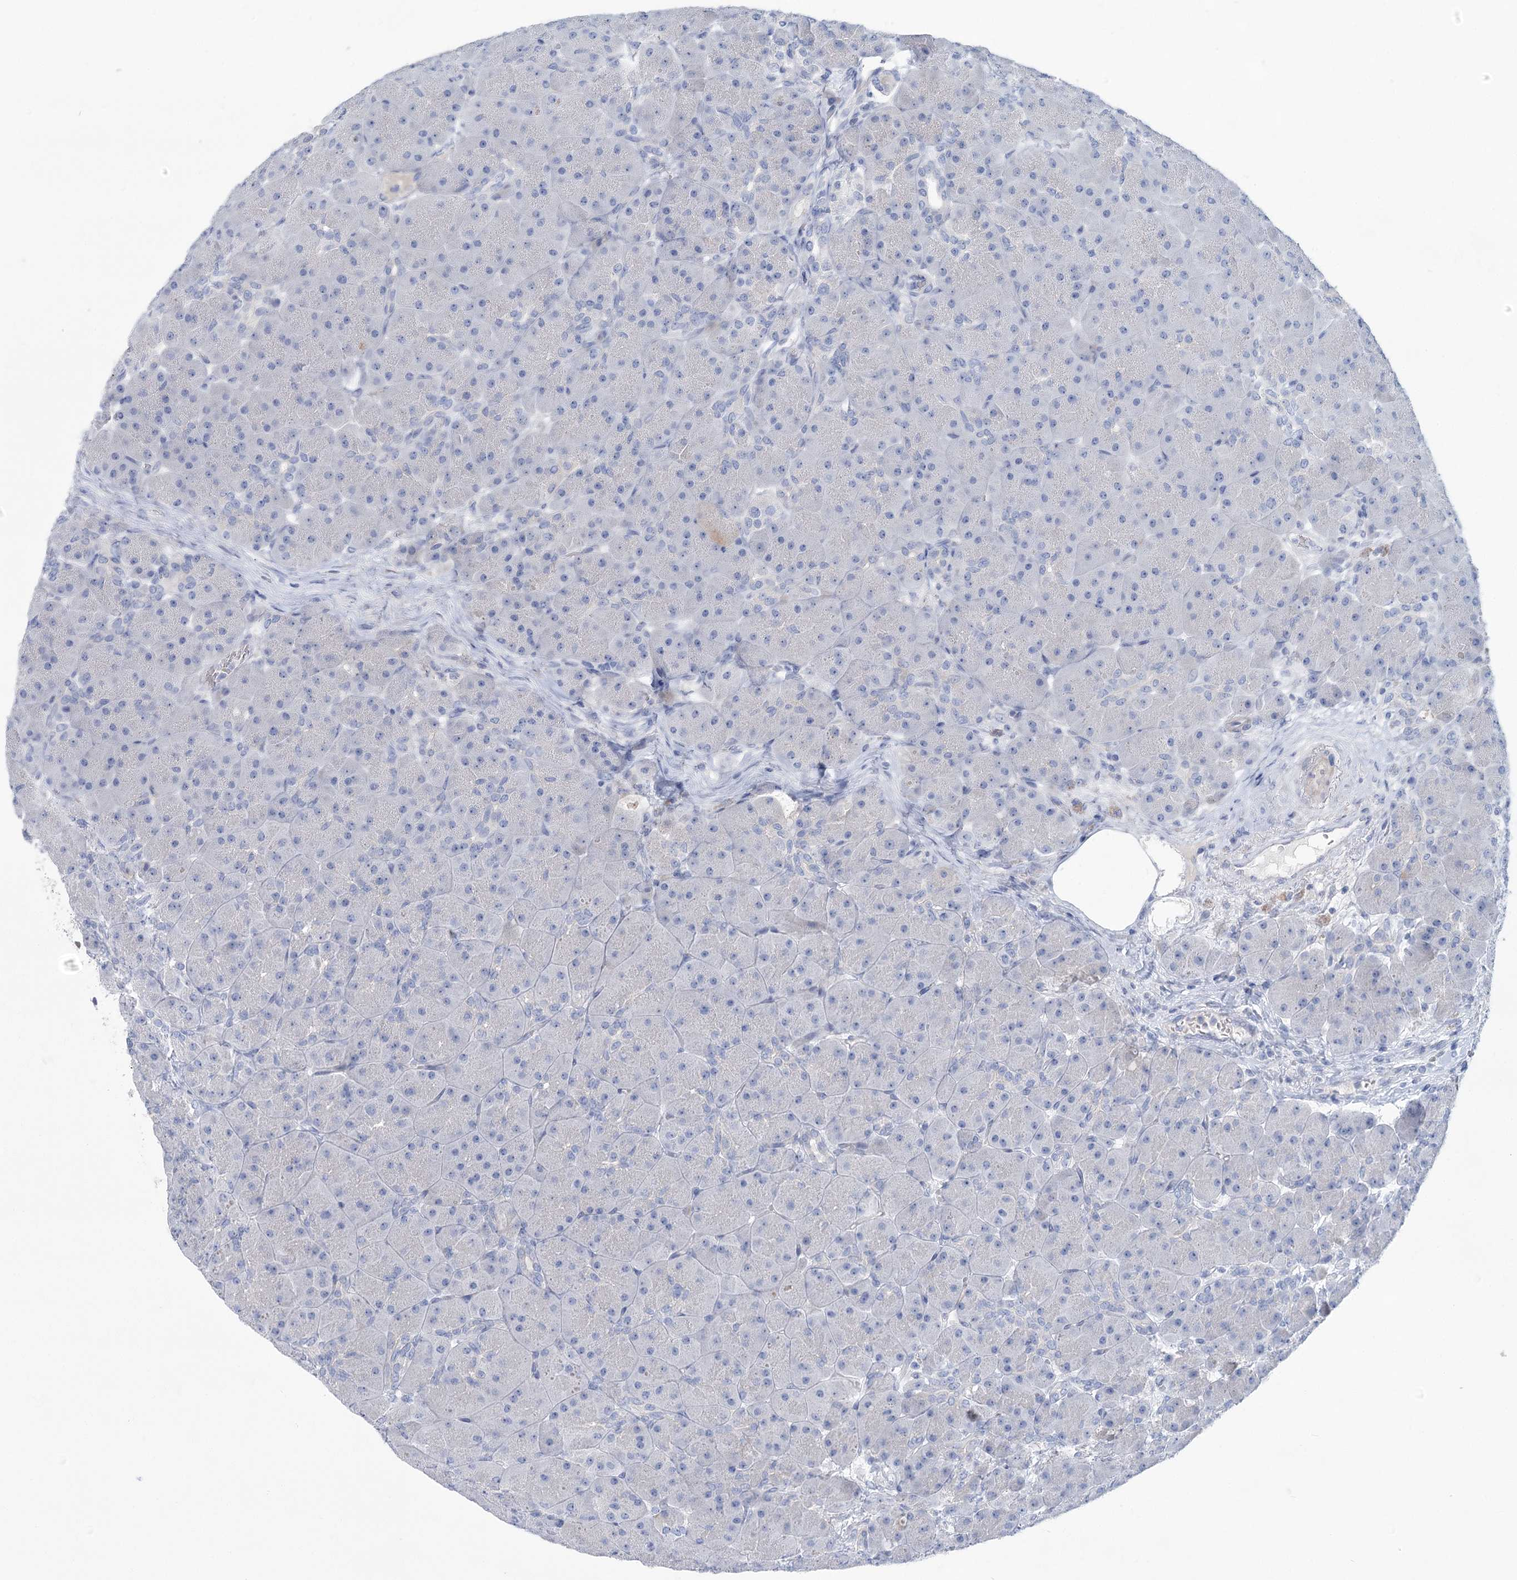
{"staining": {"intensity": "negative", "quantity": "none", "location": "none"}, "tissue": "pancreas", "cell_type": "Exocrine glandular cells", "image_type": "normal", "snomed": [{"axis": "morphology", "description": "Normal tissue, NOS"}, {"axis": "topography", "description": "Pancreas"}], "caption": "IHC of normal pancreas reveals no expression in exocrine glandular cells.", "gene": "WDR74", "patient": {"sex": "male", "age": 66}}